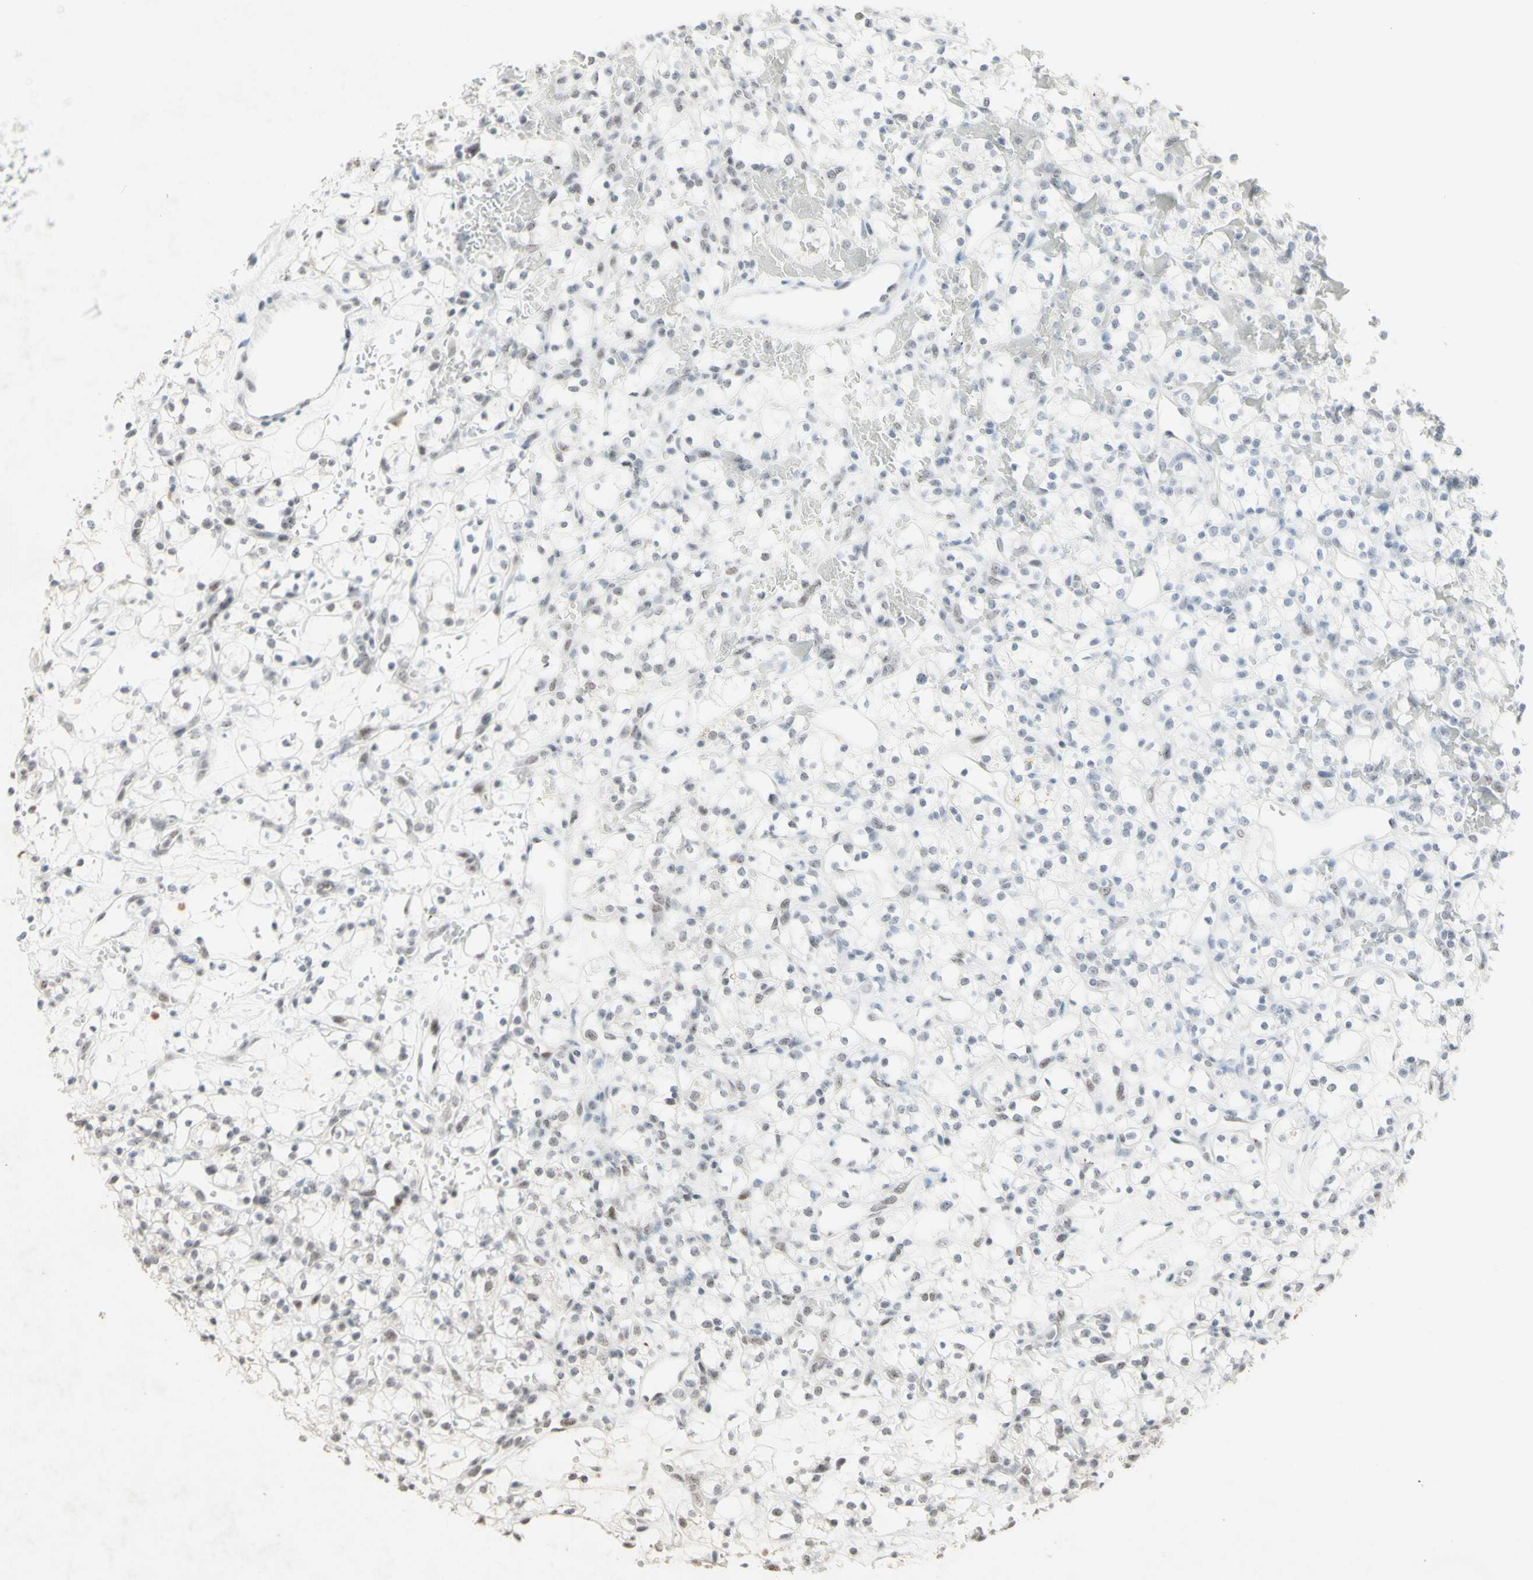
{"staining": {"intensity": "weak", "quantity": "<25%", "location": "nuclear"}, "tissue": "renal cancer", "cell_type": "Tumor cells", "image_type": "cancer", "snomed": [{"axis": "morphology", "description": "Adenocarcinoma, NOS"}, {"axis": "topography", "description": "Kidney"}], "caption": "Tumor cells show no significant protein expression in renal cancer.", "gene": "CENPB", "patient": {"sex": "female", "age": 60}}